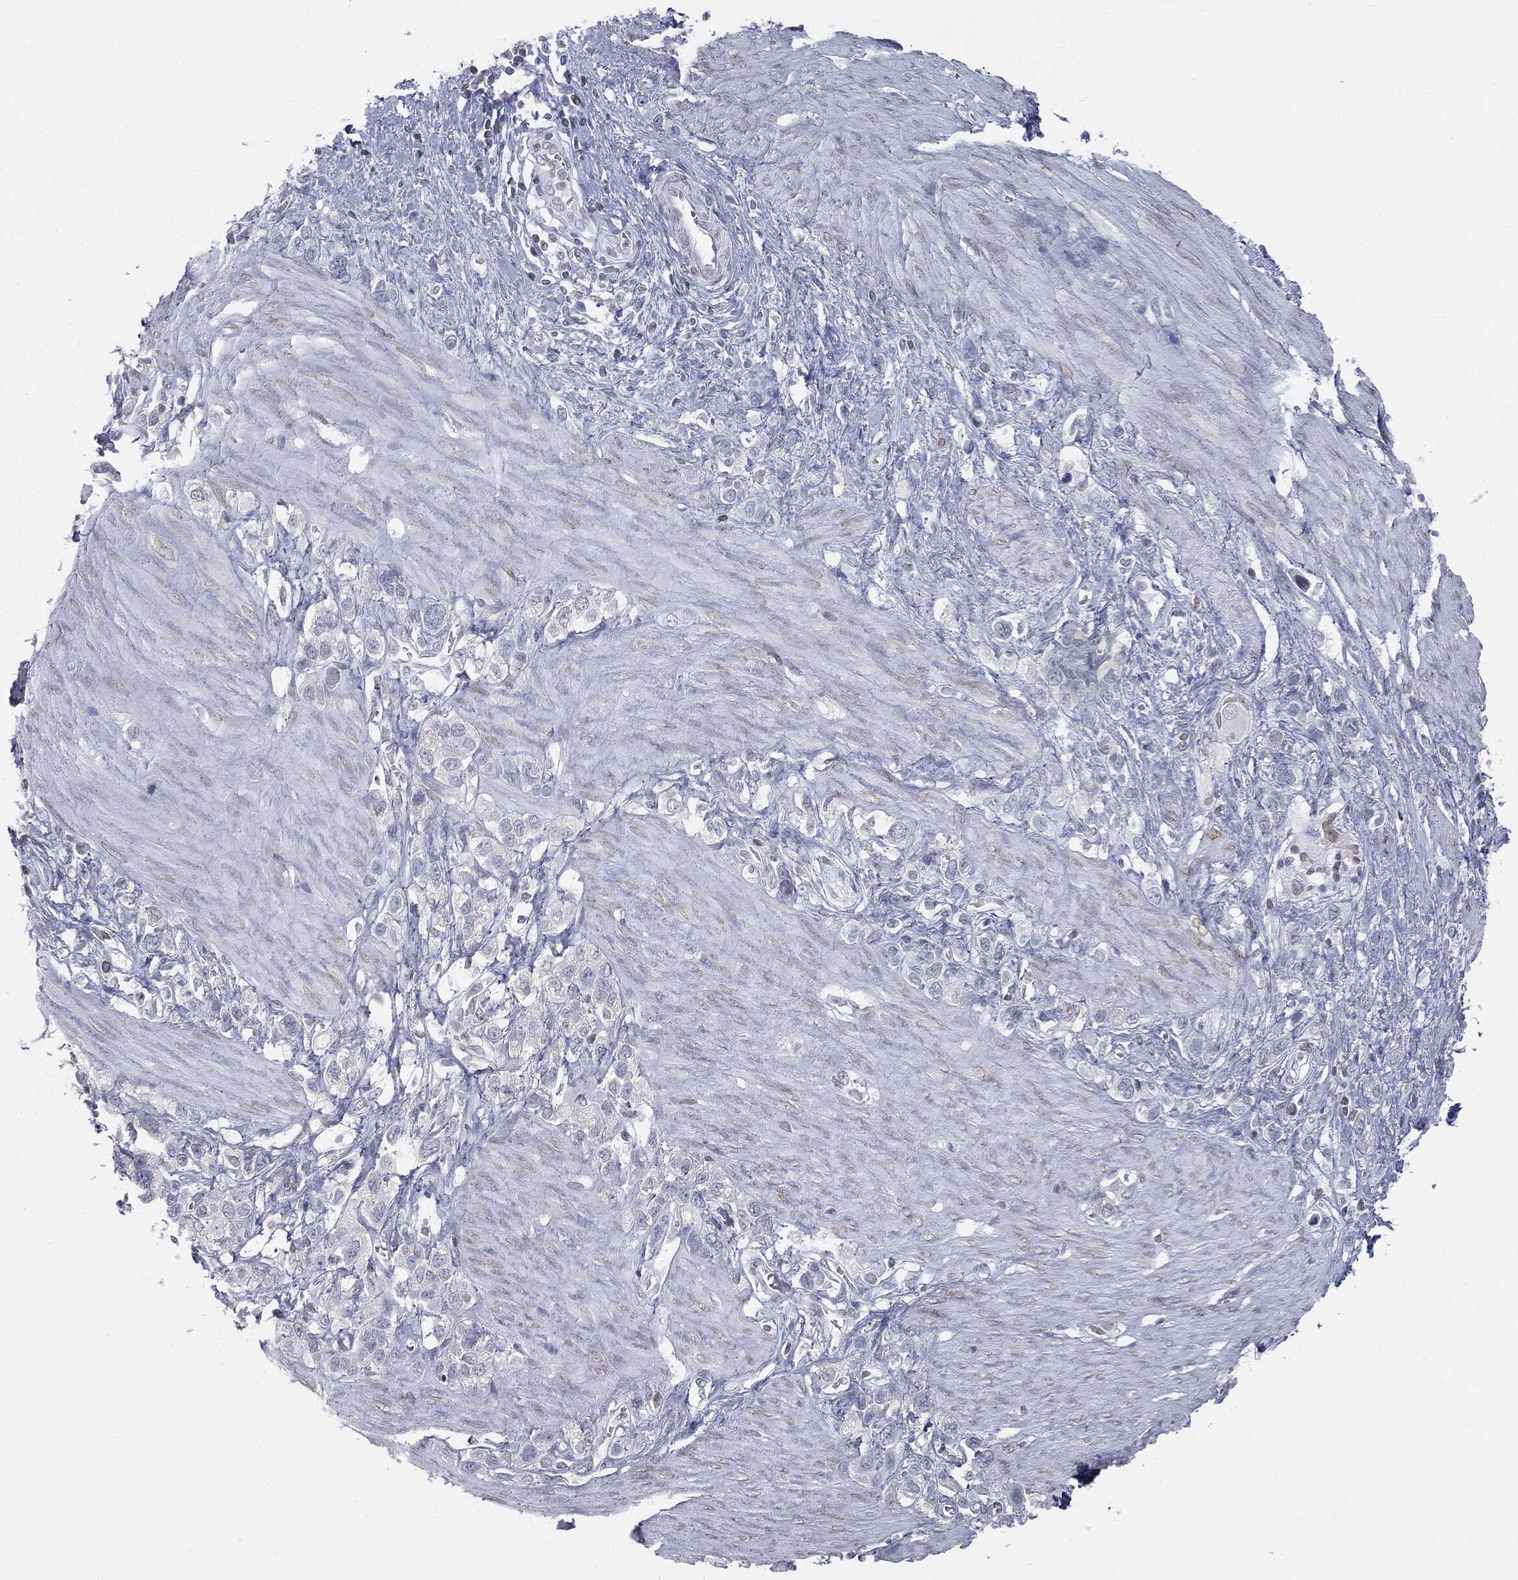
{"staining": {"intensity": "weak", "quantity": "<25%", "location": "nuclear"}, "tissue": "stomach cancer", "cell_type": "Tumor cells", "image_type": "cancer", "snomed": [{"axis": "morphology", "description": "Adenocarcinoma, NOS"}, {"axis": "topography", "description": "Stomach"}], "caption": "Tumor cells show no significant protein positivity in stomach cancer. (Stains: DAB immunohistochemistry with hematoxylin counter stain, Microscopy: brightfield microscopy at high magnification).", "gene": "ALDOB", "patient": {"sex": "female", "age": 65}}